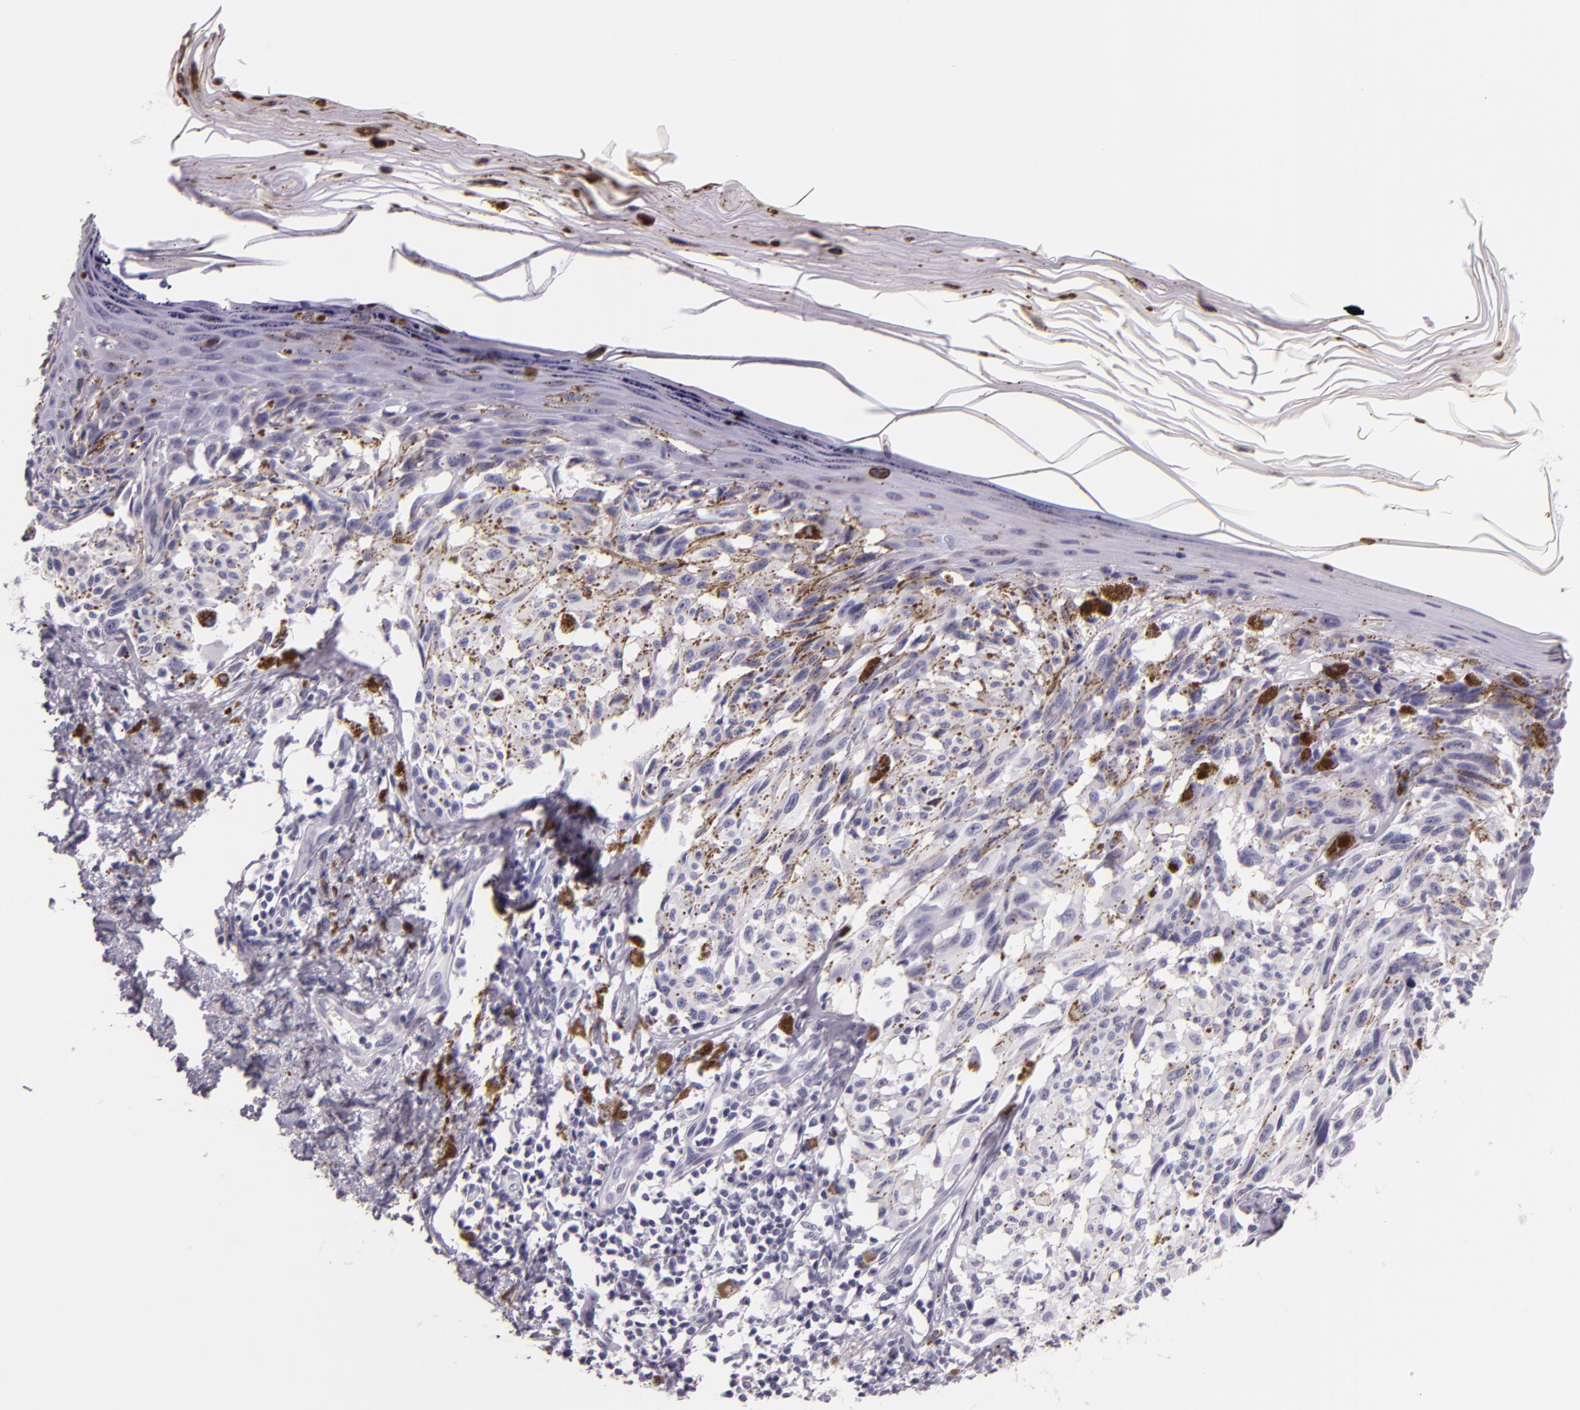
{"staining": {"intensity": "negative", "quantity": "none", "location": "none"}, "tissue": "melanoma", "cell_type": "Tumor cells", "image_type": "cancer", "snomed": [{"axis": "morphology", "description": "Malignant melanoma, NOS"}, {"axis": "topography", "description": "Skin"}], "caption": "High magnification brightfield microscopy of melanoma stained with DAB (3,3'-diaminobenzidine) (brown) and counterstained with hematoxylin (blue): tumor cells show no significant staining.", "gene": "DLG4", "patient": {"sex": "female", "age": 72}}